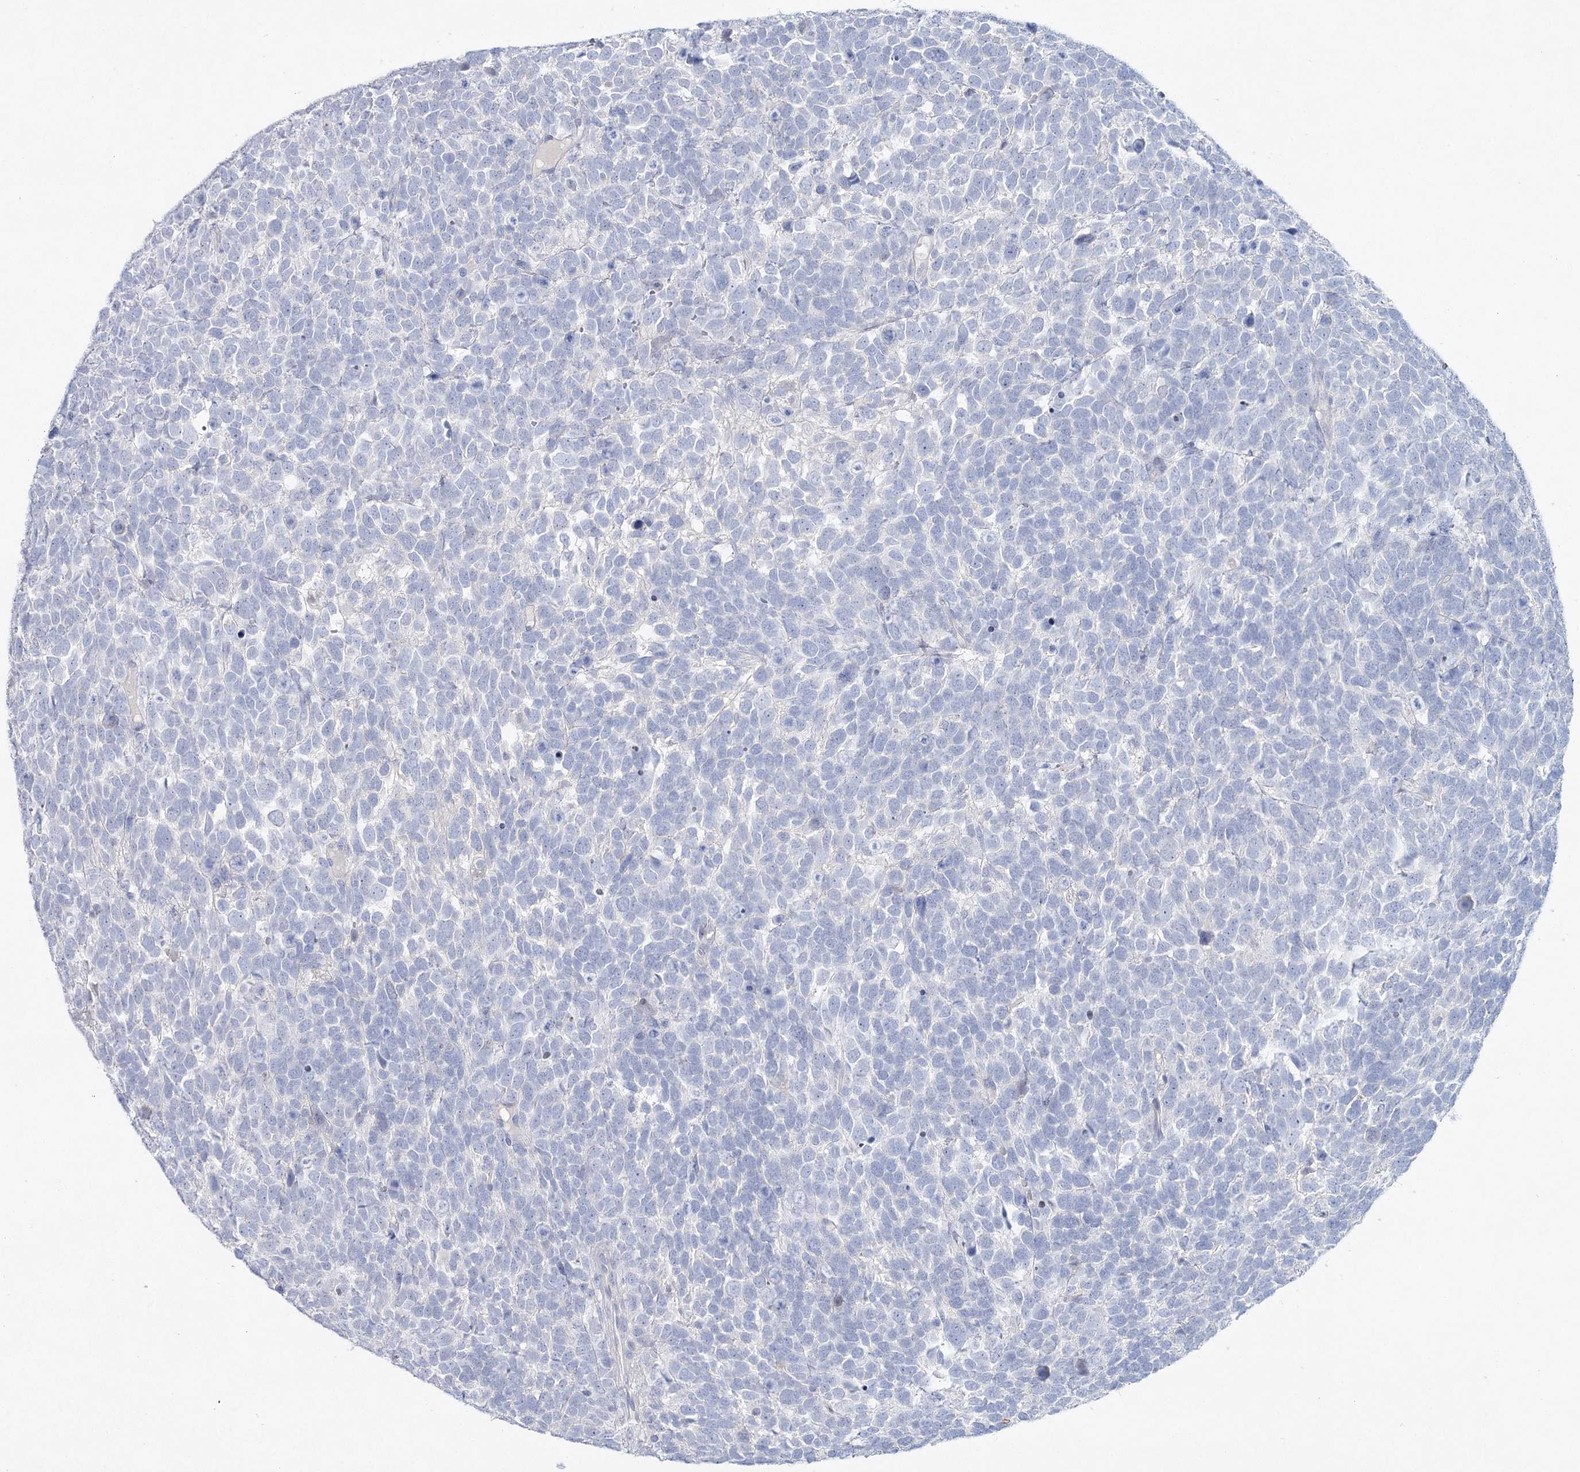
{"staining": {"intensity": "negative", "quantity": "none", "location": "none"}, "tissue": "urothelial cancer", "cell_type": "Tumor cells", "image_type": "cancer", "snomed": [{"axis": "morphology", "description": "Urothelial carcinoma, High grade"}, {"axis": "topography", "description": "Urinary bladder"}], "caption": "The immunohistochemistry photomicrograph has no significant staining in tumor cells of high-grade urothelial carcinoma tissue.", "gene": "MAP3K13", "patient": {"sex": "female", "age": 82}}